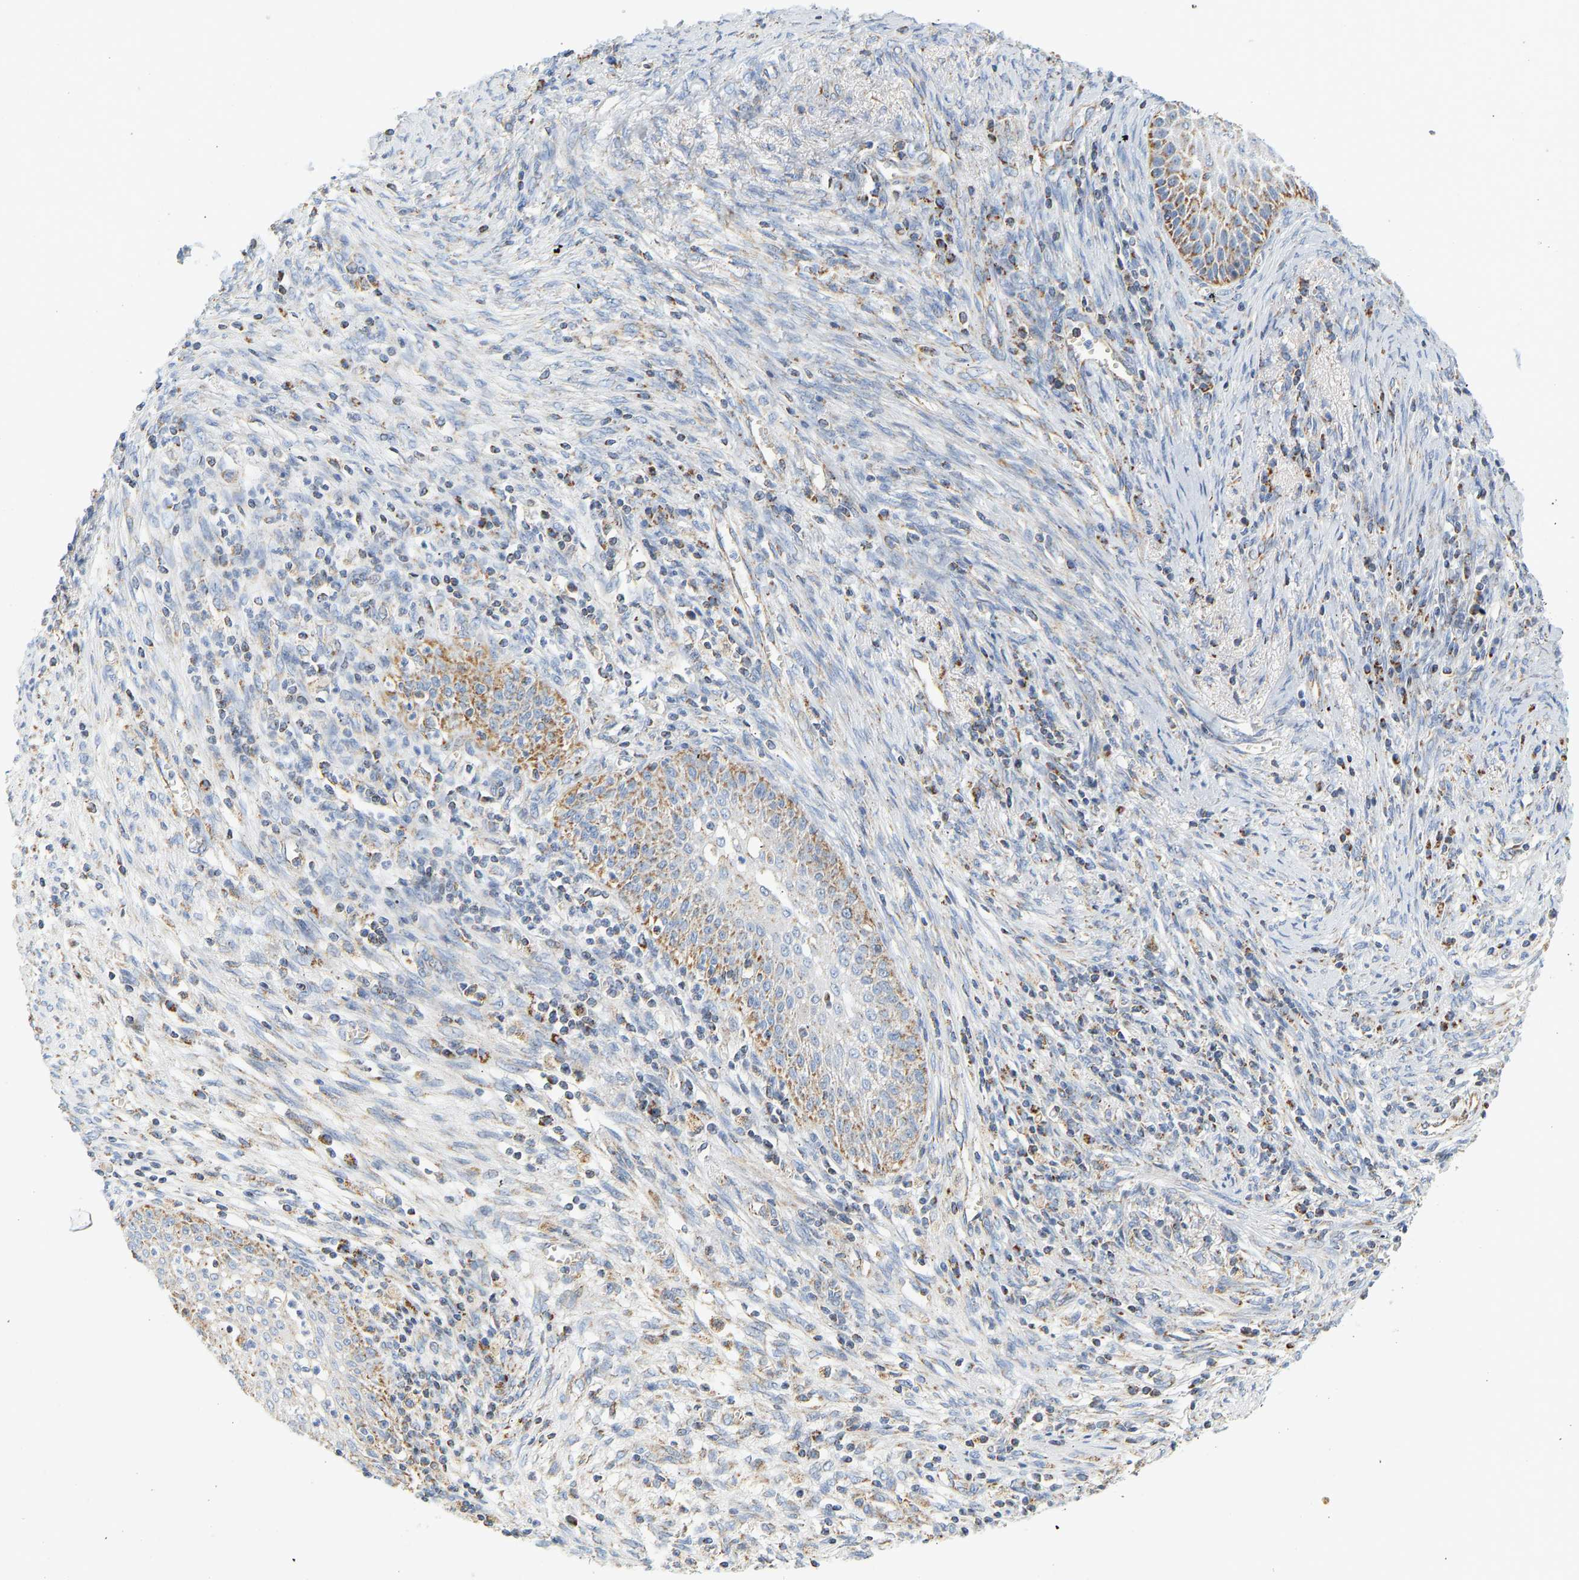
{"staining": {"intensity": "moderate", "quantity": ">75%", "location": "cytoplasmic/membranous"}, "tissue": "cervical cancer", "cell_type": "Tumor cells", "image_type": "cancer", "snomed": [{"axis": "morphology", "description": "Adenocarcinoma, NOS"}, {"axis": "topography", "description": "Cervix"}], "caption": "High-power microscopy captured an immunohistochemistry (IHC) photomicrograph of cervical cancer, revealing moderate cytoplasmic/membranous positivity in approximately >75% of tumor cells. (DAB (3,3'-diaminobenzidine) = brown stain, brightfield microscopy at high magnification).", "gene": "GRPEL2", "patient": {"sex": "female", "age": 44}}